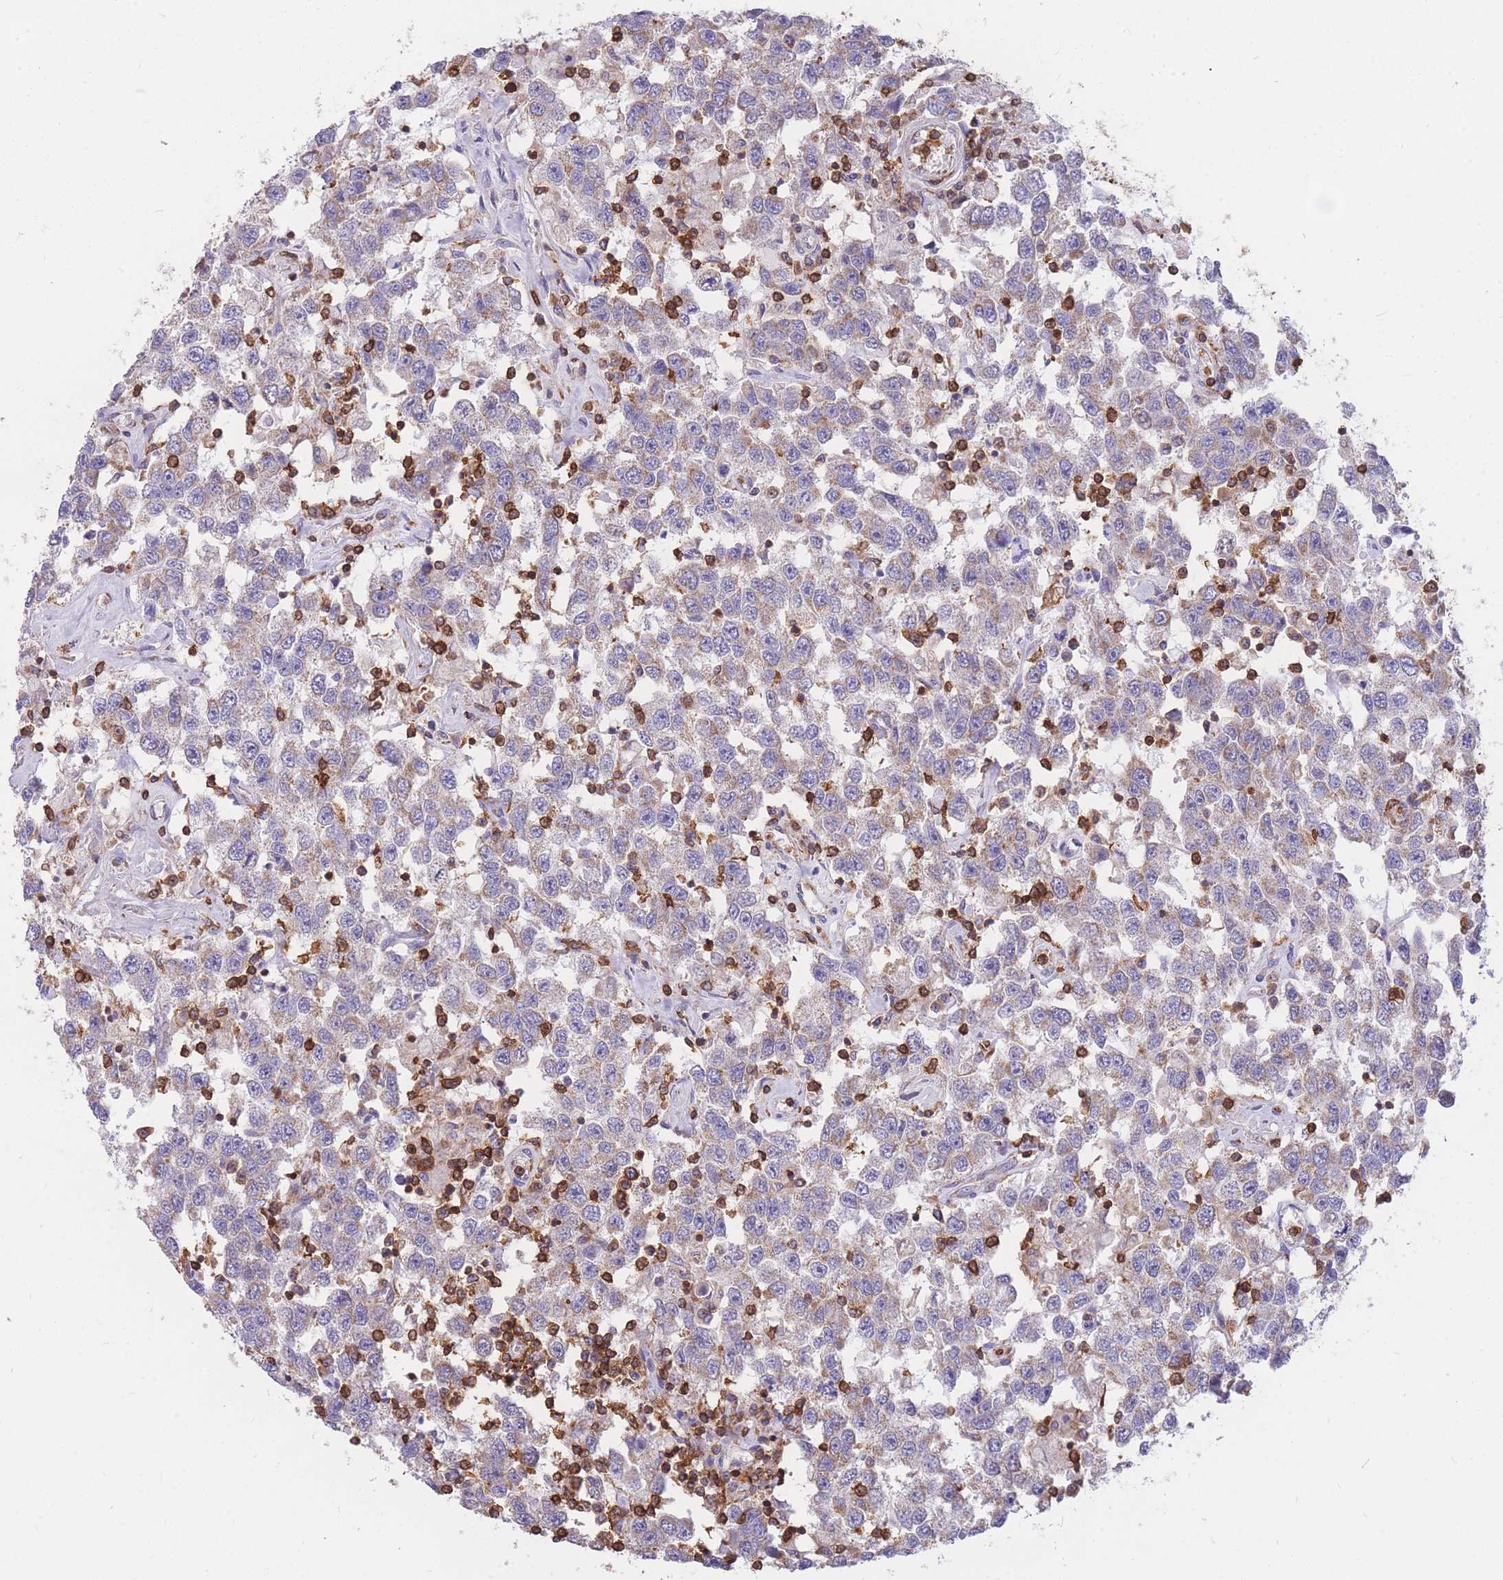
{"staining": {"intensity": "weak", "quantity": "25%-75%", "location": "cytoplasmic/membranous"}, "tissue": "testis cancer", "cell_type": "Tumor cells", "image_type": "cancer", "snomed": [{"axis": "morphology", "description": "Seminoma, NOS"}, {"axis": "topography", "description": "Testis"}], "caption": "A brown stain shows weak cytoplasmic/membranous expression of a protein in human testis cancer (seminoma) tumor cells.", "gene": "MRPL54", "patient": {"sex": "male", "age": 41}}